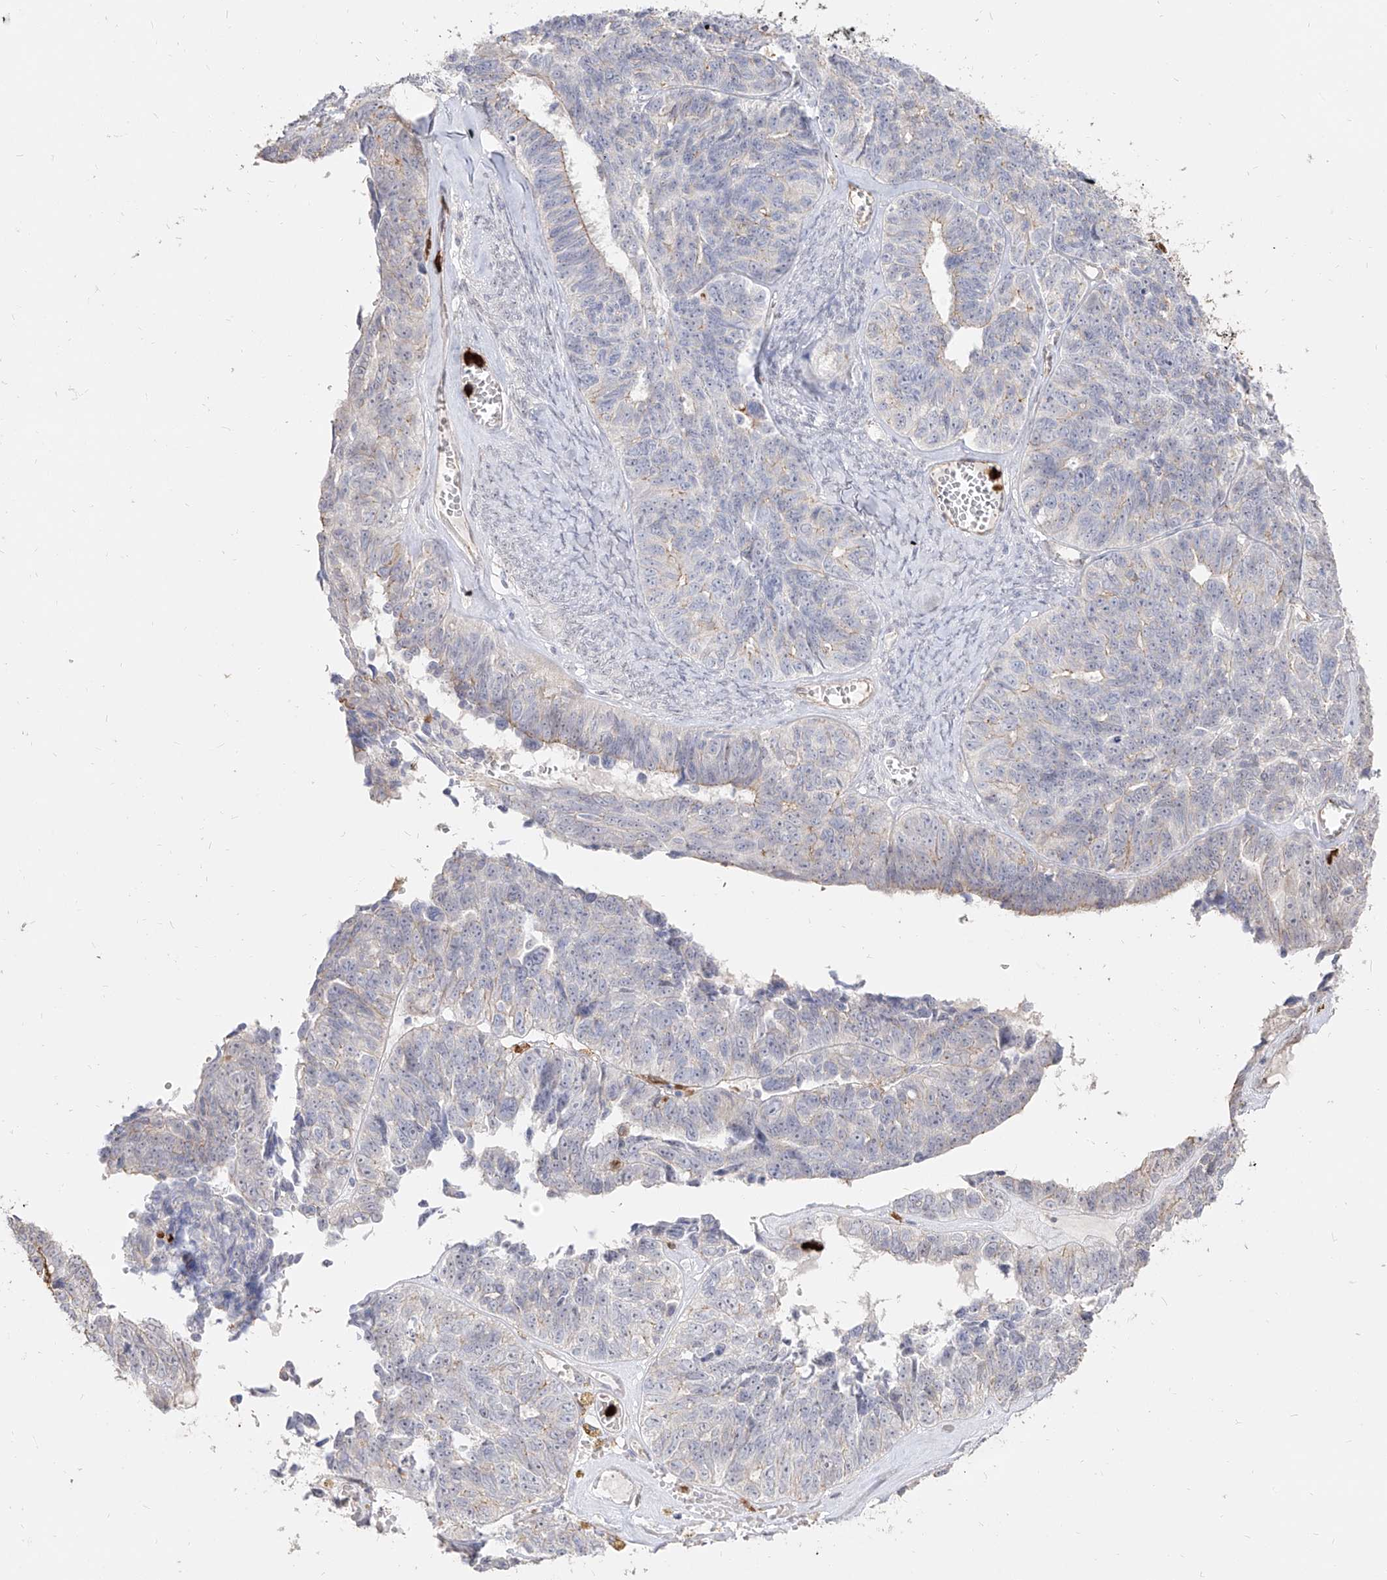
{"staining": {"intensity": "weak", "quantity": "<25%", "location": "cytoplasmic/membranous"}, "tissue": "ovarian cancer", "cell_type": "Tumor cells", "image_type": "cancer", "snomed": [{"axis": "morphology", "description": "Cystadenocarcinoma, serous, NOS"}, {"axis": "topography", "description": "Ovary"}], "caption": "IHC image of neoplastic tissue: ovarian serous cystadenocarcinoma stained with DAB displays no significant protein expression in tumor cells. (DAB immunohistochemistry (IHC), high magnification).", "gene": "ZNF227", "patient": {"sex": "female", "age": 79}}